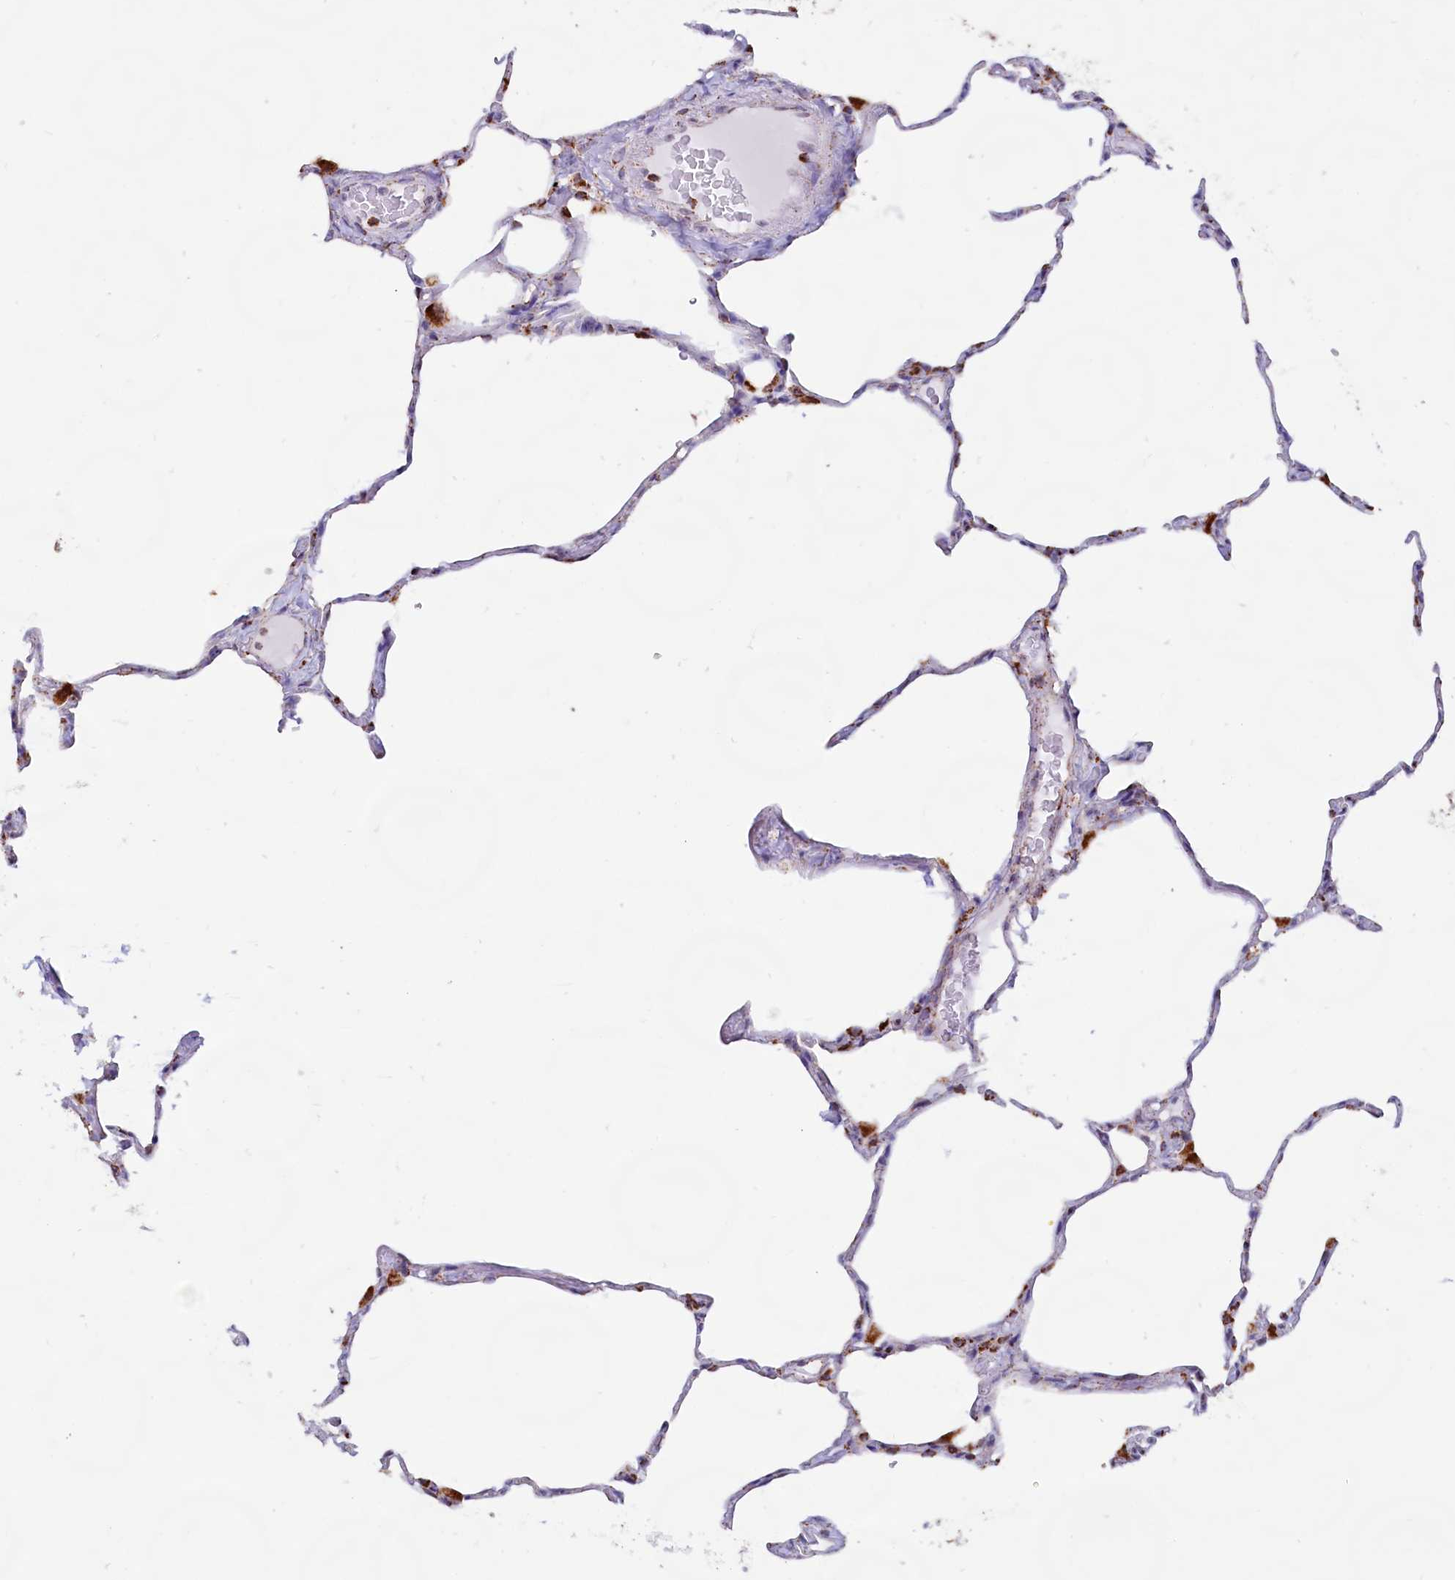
{"staining": {"intensity": "moderate", "quantity": "25%-75%", "location": "cytoplasmic/membranous"}, "tissue": "lung", "cell_type": "Alveolar cells", "image_type": "normal", "snomed": [{"axis": "morphology", "description": "Normal tissue, NOS"}, {"axis": "topography", "description": "Lung"}], "caption": "Immunohistochemistry photomicrograph of unremarkable lung: human lung stained using immunohistochemistry displays medium levels of moderate protein expression localized specifically in the cytoplasmic/membranous of alveolar cells, appearing as a cytoplasmic/membranous brown color.", "gene": "C1D", "patient": {"sex": "male", "age": 65}}